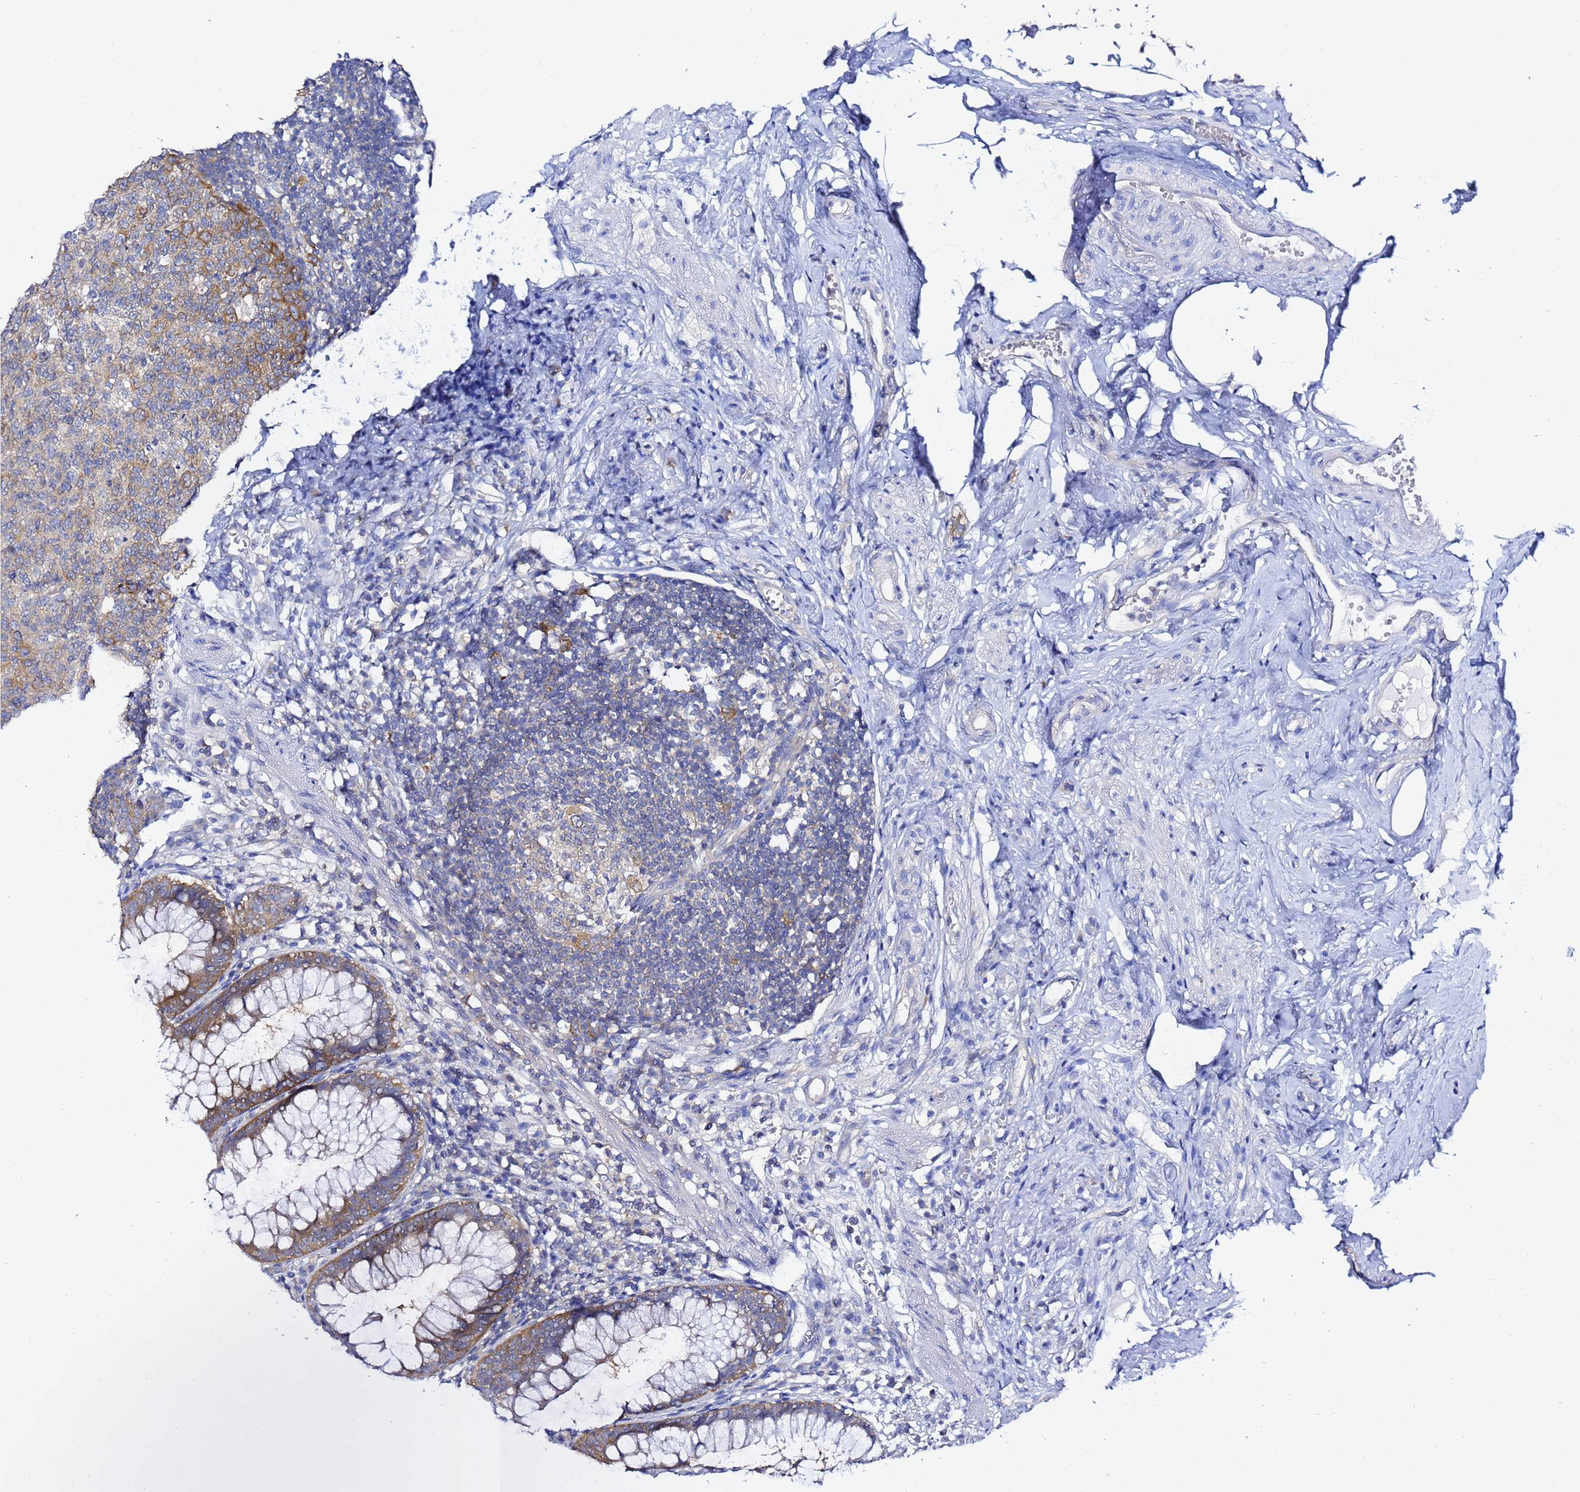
{"staining": {"intensity": "moderate", "quantity": ">75%", "location": "cytoplasmic/membranous"}, "tissue": "appendix", "cell_type": "Glandular cells", "image_type": "normal", "snomed": [{"axis": "morphology", "description": "Normal tissue, NOS"}, {"axis": "topography", "description": "Appendix"}], "caption": "A micrograph showing moderate cytoplasmic/membranous positivity in approximately >75% of glandular cells in normal appendix, as visualized by brown immunohistochemical staining.", "gene": "LENG1", "patient": {"sex": "male", "age": 56}}